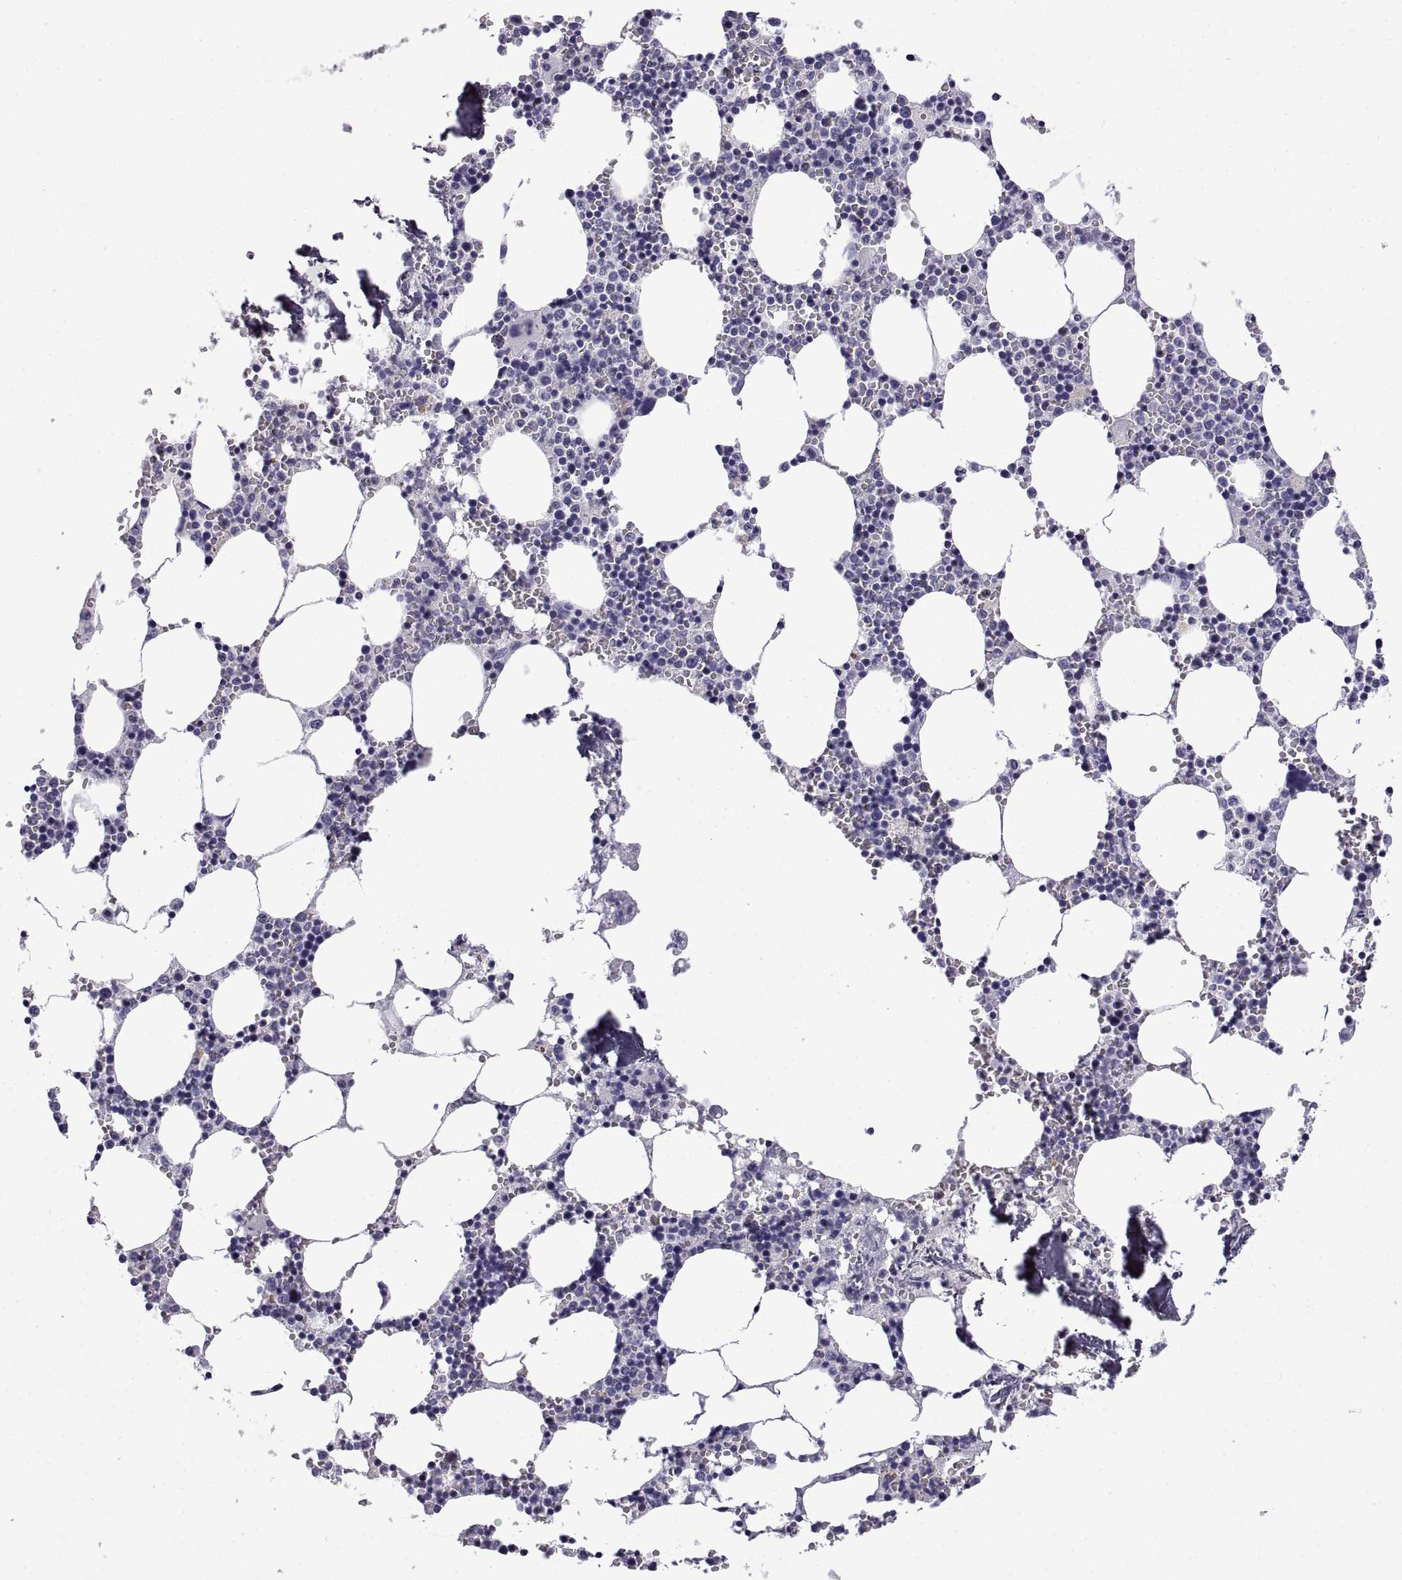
{"staining": {"intensity": "negative", "quantity": "none", "location": "none"}, "tissue": "bone marrow", "cell_type": "Hematopoietic cells", "image_type": "normal", "snomed": [{"axis": "morphology", "description": "Normal tissue, NOS"}, {"axis": "topography", "description": "Bone marrow"}], "caption": "IHC histopathology image of unremarkable bone marrow stained for a protein (brown), which demonstrates no positivity in hematopoietic cells.", "gene": "CRISP1", "patient": {"sex": "female", "age": 64}}